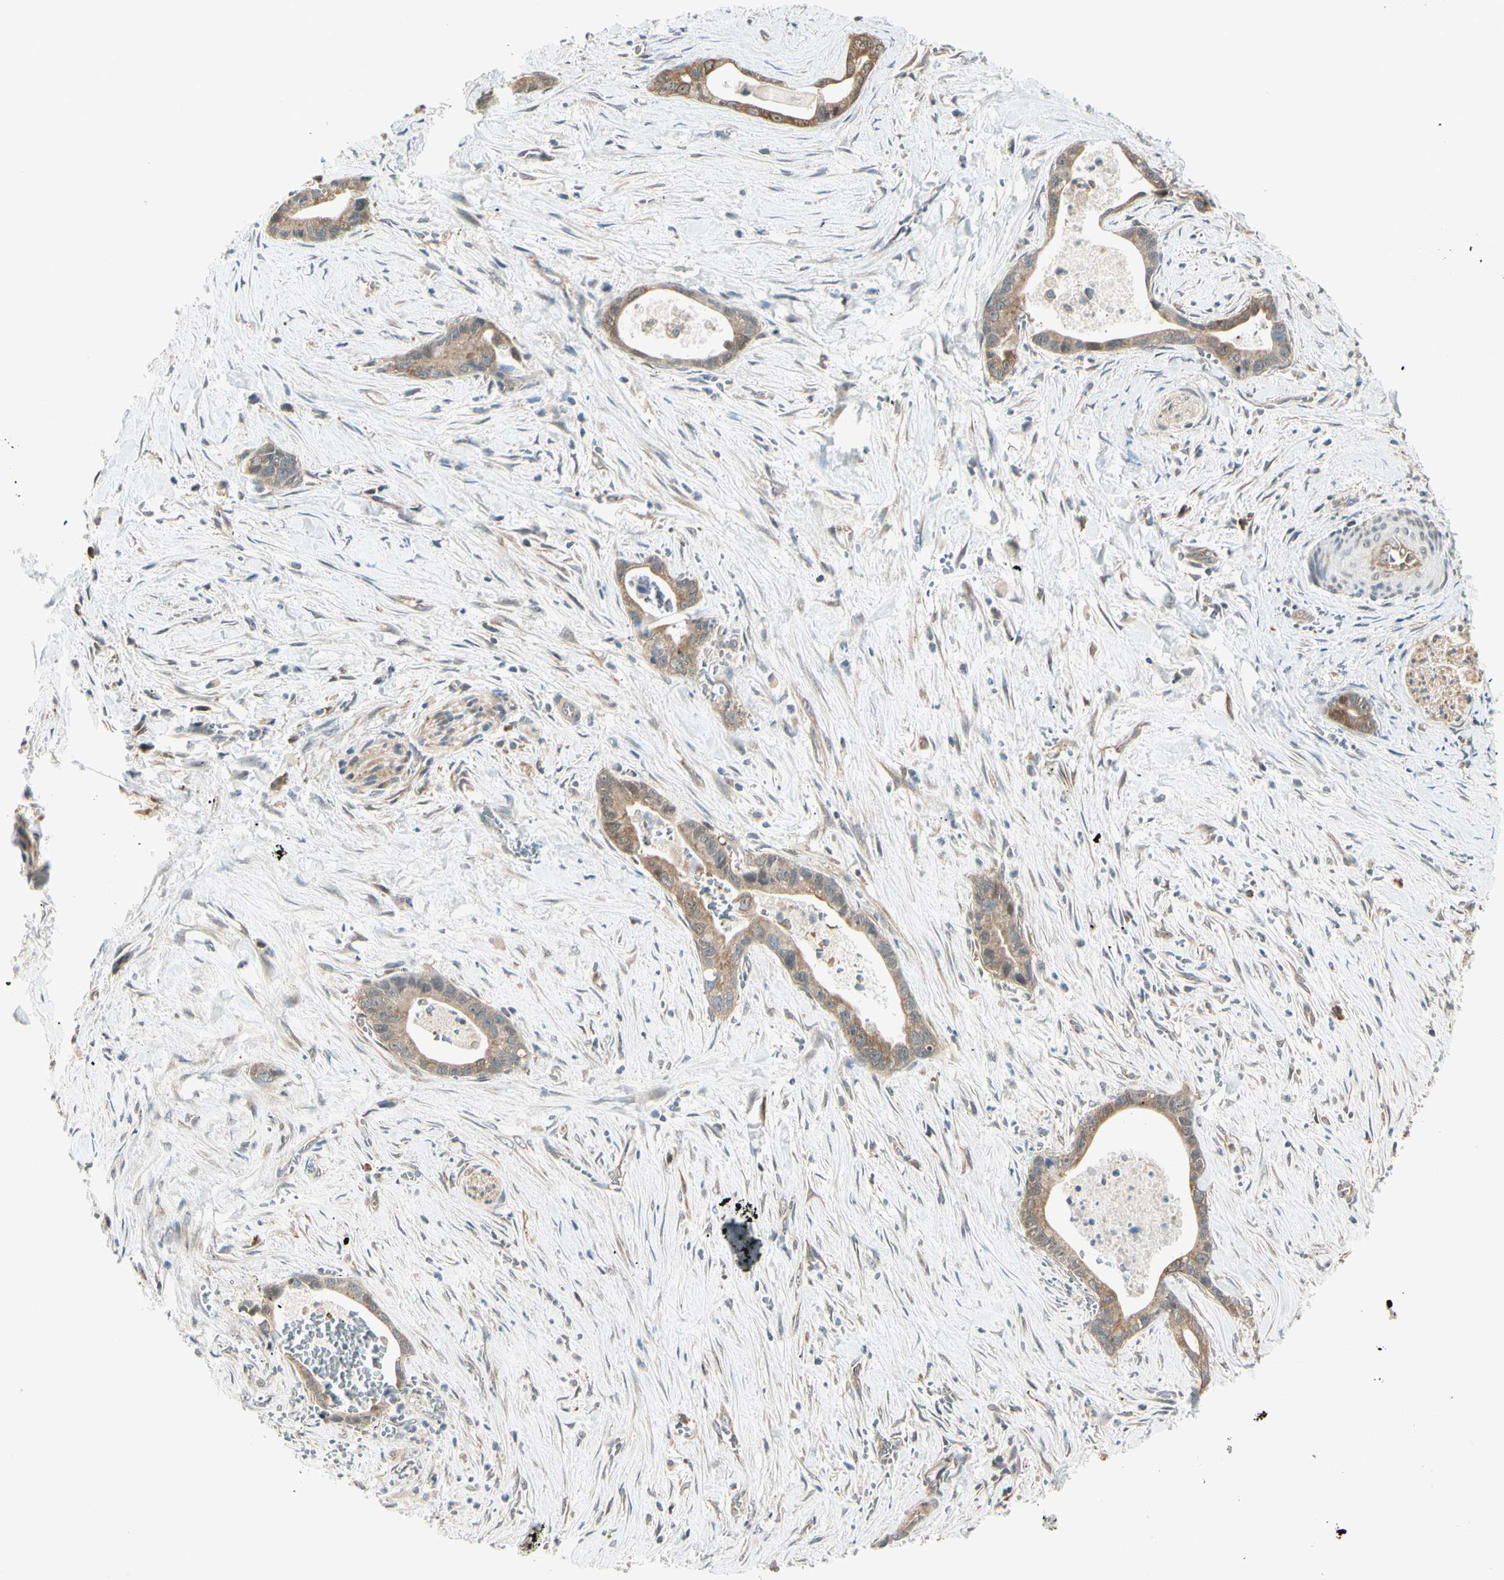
{"staining": {"intensity": "weak", "quantity": ">75%", "location": "none"}, "tissue": "liver cancer", "cell_type": "Tumor cells", "image_type": "cancer", "snomed": [{"axis": "morphology", "description": "Cholangiocarcinoma"}, {"axis": "topography", "description": "Liver"}], "caption": "A brown stain labels weak None positivity of a protein in human liver cholangiocarcinoma tumor cells.", "gene": "IPO5", "patient": {"sex": "female", "age": 55}}